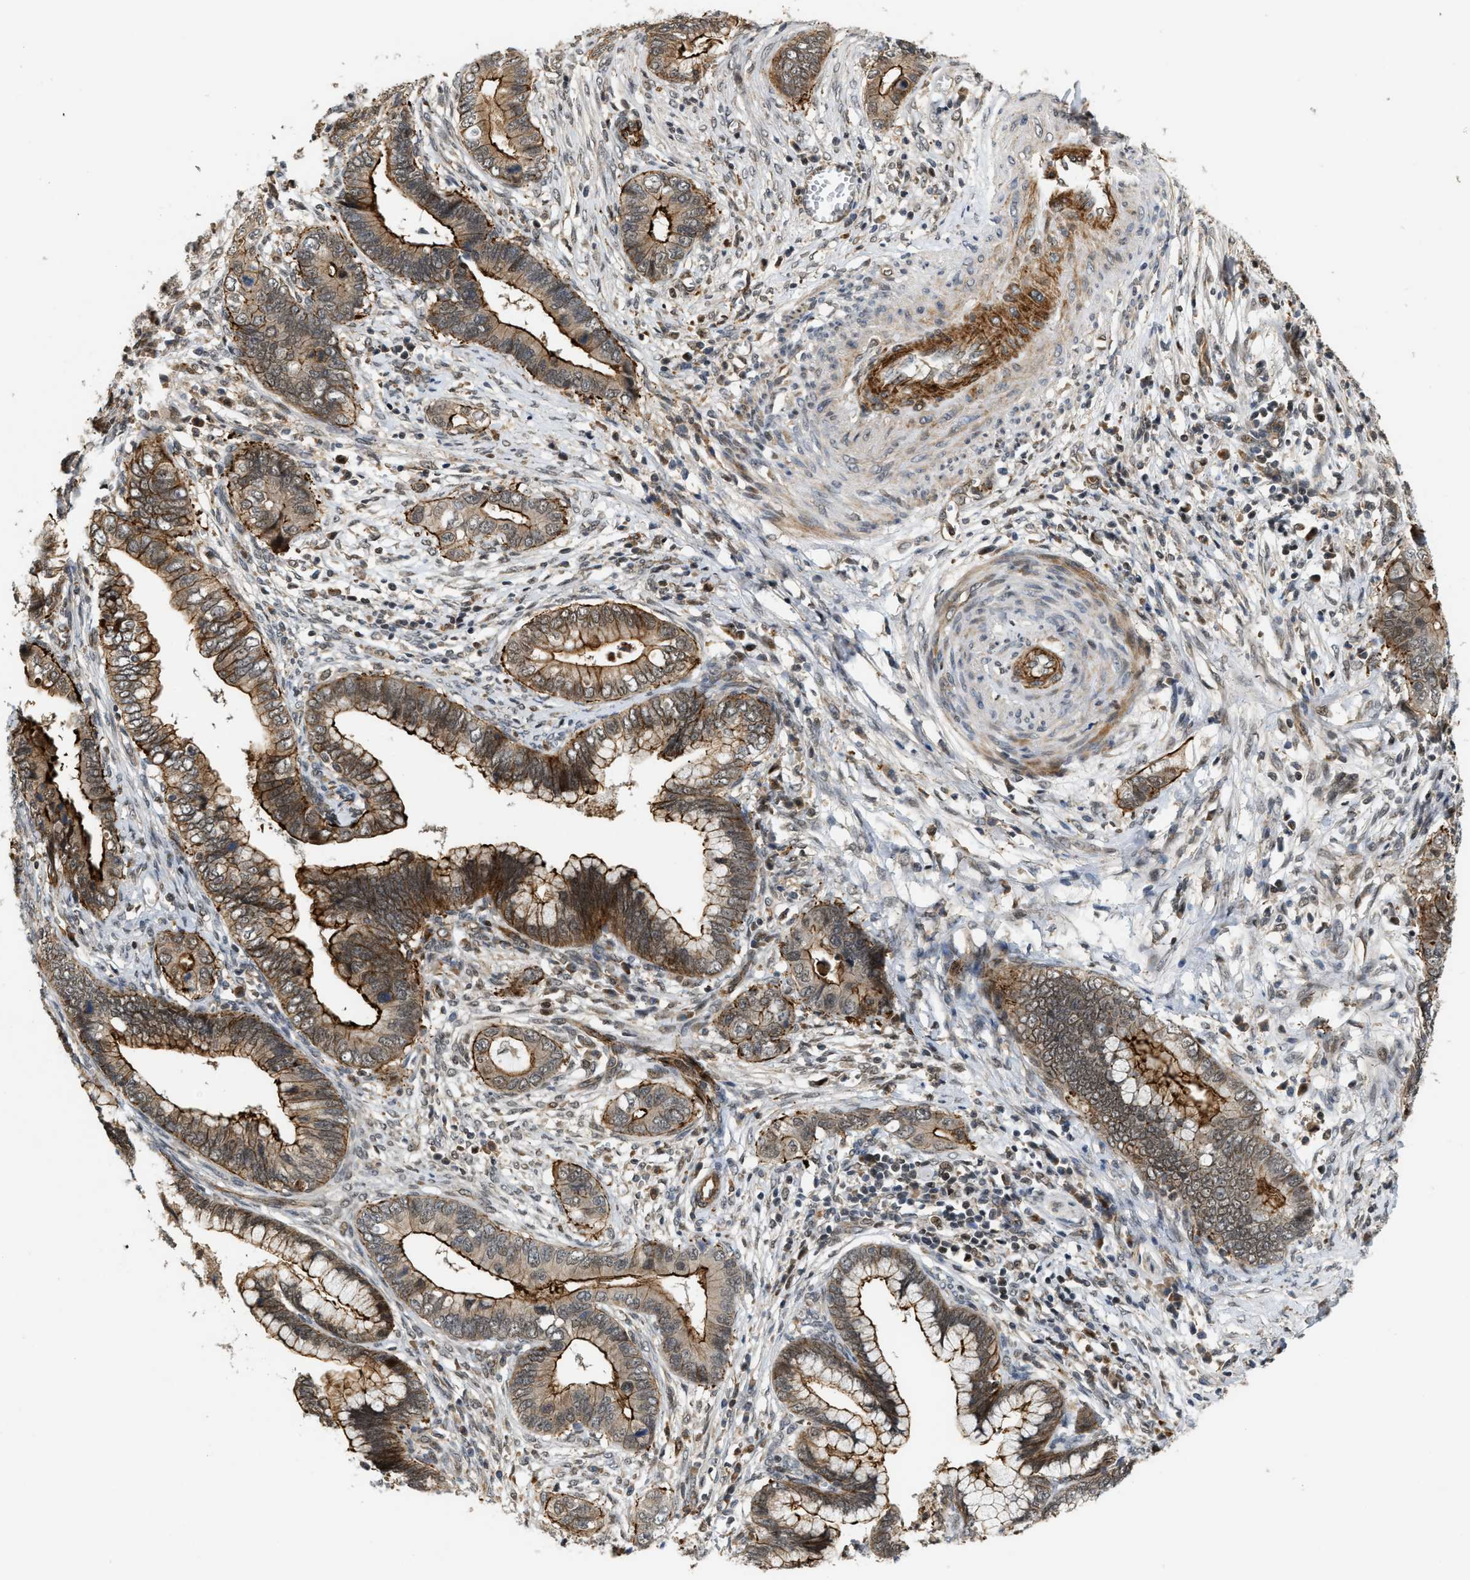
{"staining": {"intensity": "strong", "quantity": ">75%", "location": "cytoplasmic/membranous"}, "tissue": "cervical cancer", "cell_type": "Tumor cells", "image_type": "cancer", "snomed": [{"axis": "morphology", "description": "Adenocarcinoma, NOS"}, {"axis": "topography", "description": "Cervix"}], "caption": "Cervical cancer tissue exhibits strong cytoplasmic/membranous expression in approximately >75% of tumor cells, visualized by immunohistochemistry.", "gene": "DPF2", "patient": {"sex": "female", "age": 44}}